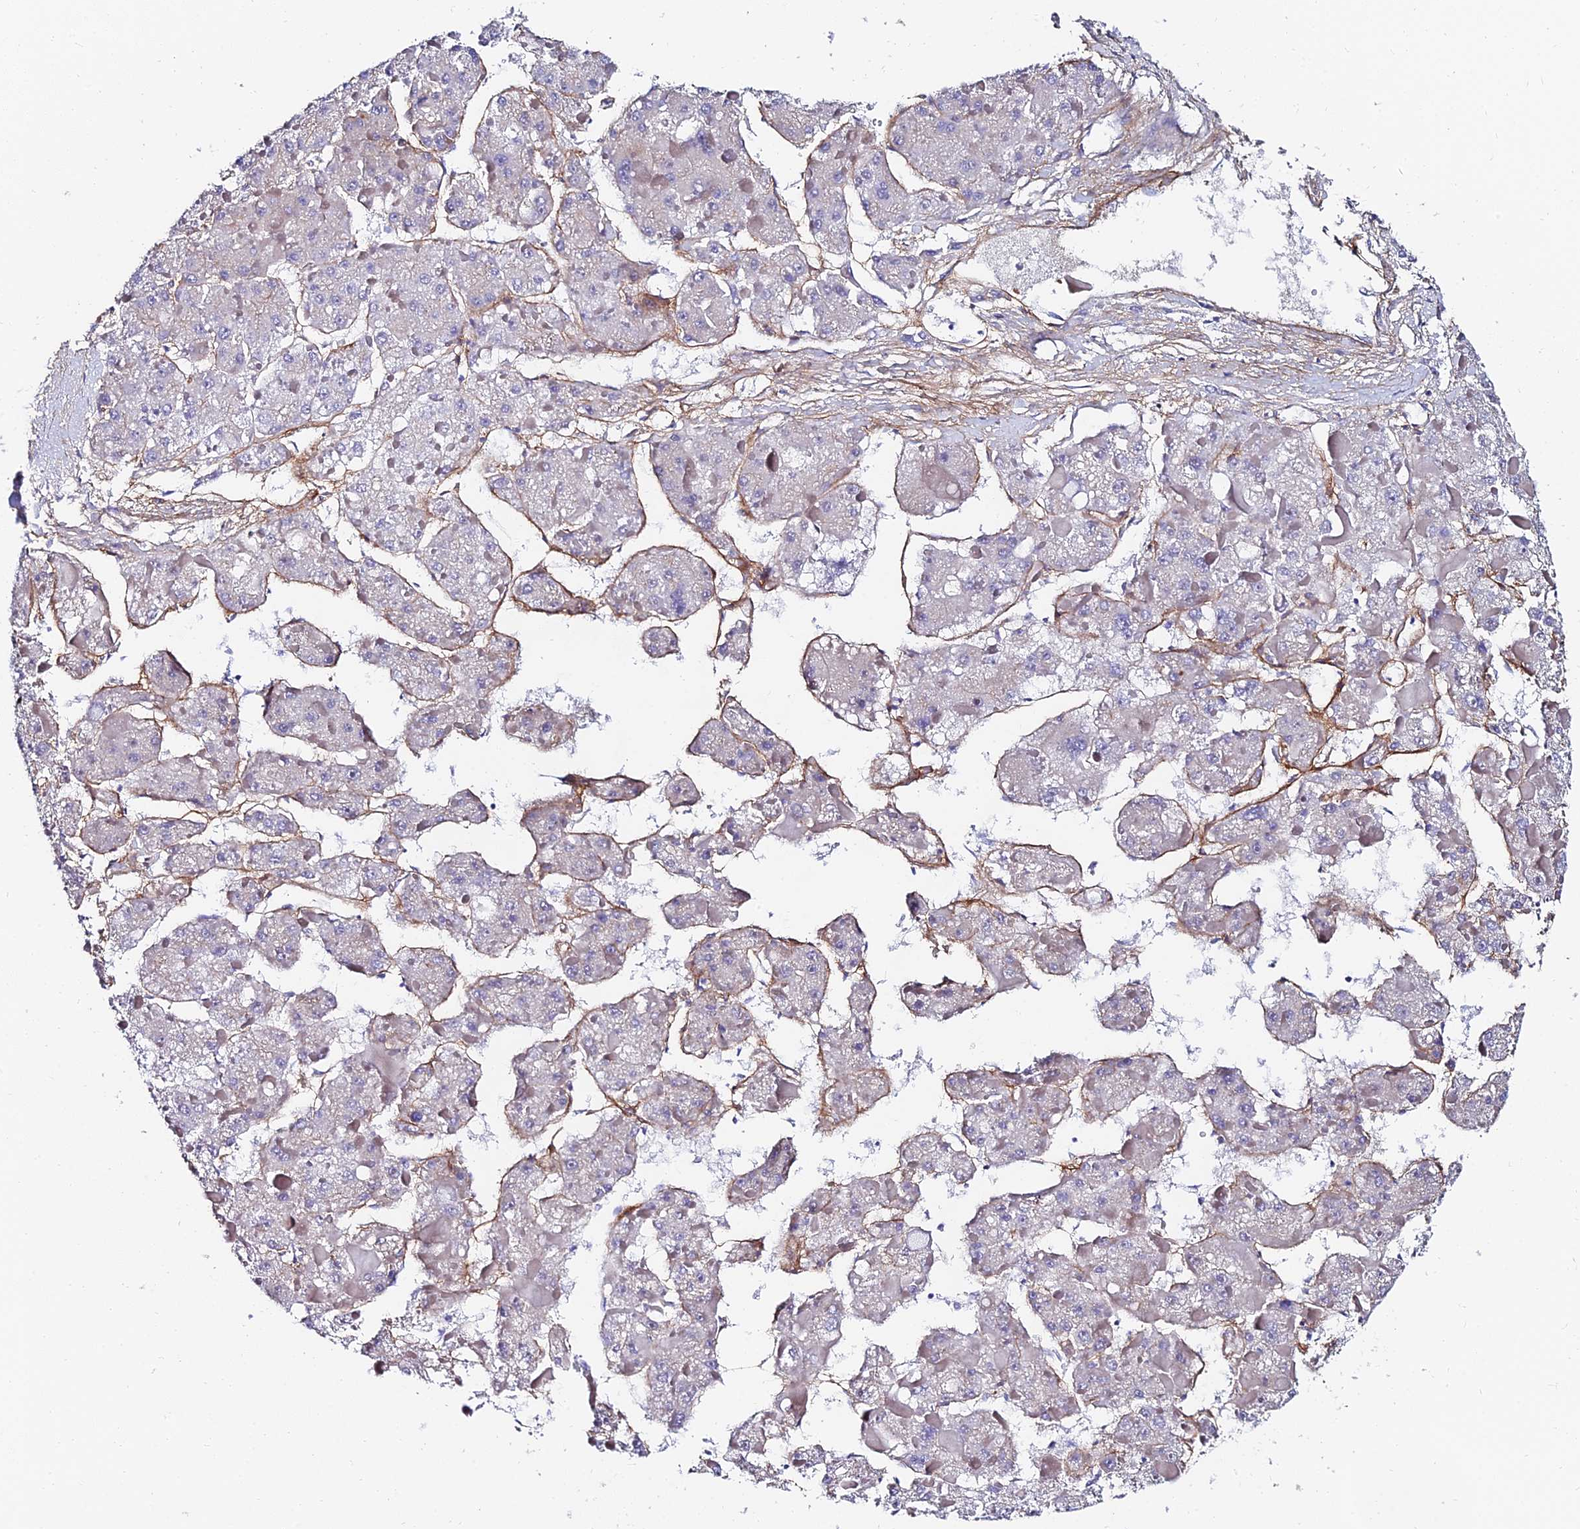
{"staining": {"intensity": "moderate", "quantity": "<25%", "location": "cytoplasmic/membranous"}, "tissue": "liver cancer", "cell_type": "Tumor cells", "image_type": "cancer", "snomed": [{"axis": "morphology", "description": "Carcinoma, Hepatocellular, NOS"}, {"axis": "topography", "description": "Liver"}], "caption": "There is low levels of moderate cytoplasmic/membranous expression in tumor cells of liver cancer (hepatocellular carcinoma), as demonstrated by immunohistochemical staining (brown color).", "gene": "ADGRF3", "patient": {"sex": "female", "age": 73}}